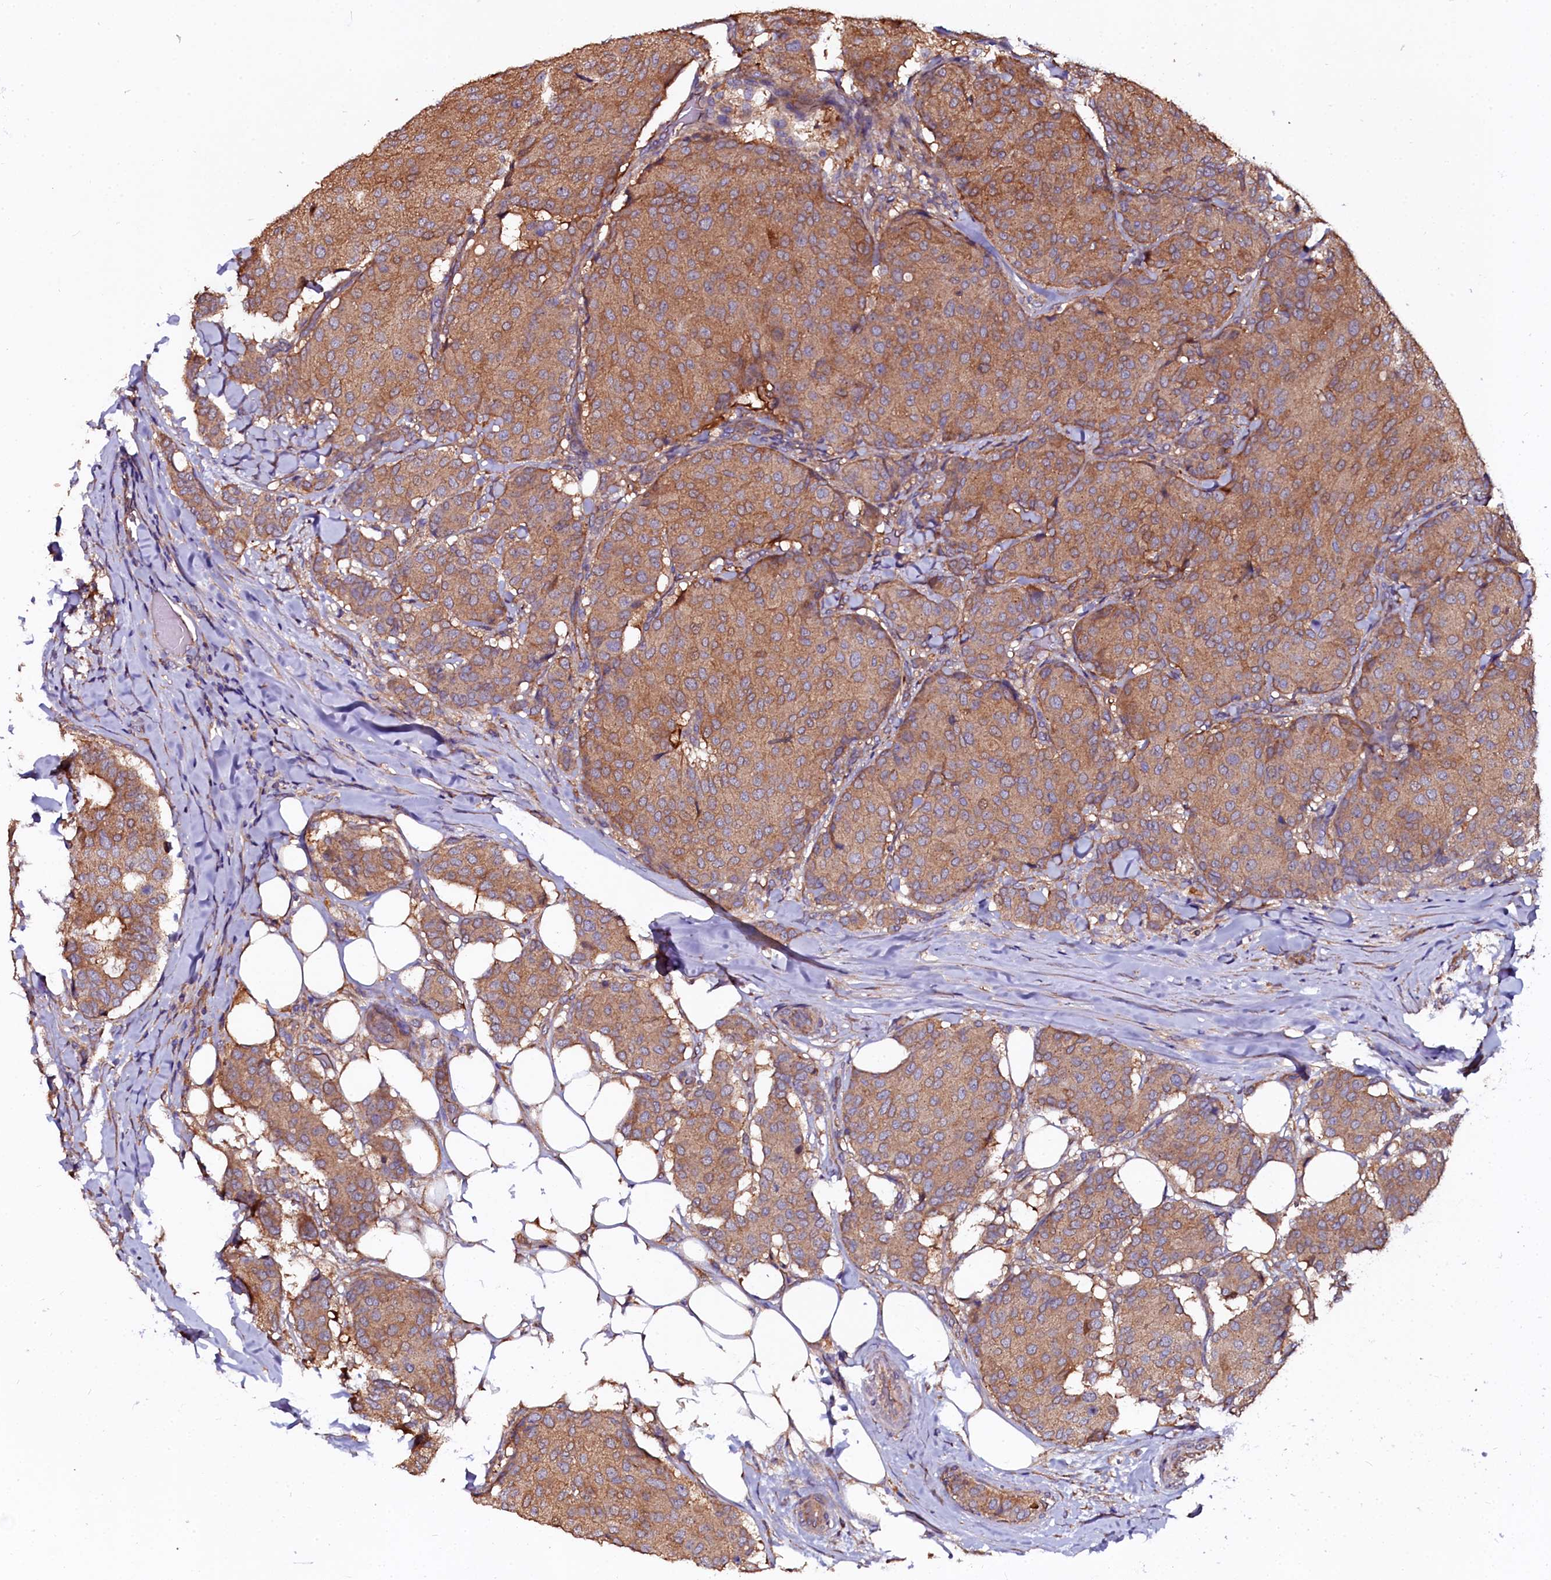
{"staining": {"intensity": "moderate", "quantity": ">75%", "location": "cytoplasmic/membranous"}, "tissue": "breast cancer", "cell_type": "Tumor cells", "image_type": "cancer", "snomed": [{"axis": "morphology", "description": "Duct carcinoma"}, {"axis": "topography", "description": "Breast"}], "caption": "The image demonstrates staining of invasive ductal carcinoma (breast), revealing moderate cytoplasmic/membranous protein positivity (brown color) within tumor cells. (DAB = brown stain, brightfield microscopy at high magnification).", "gene": "APPL2", "patient": {"sex": "female", "age": 75}}